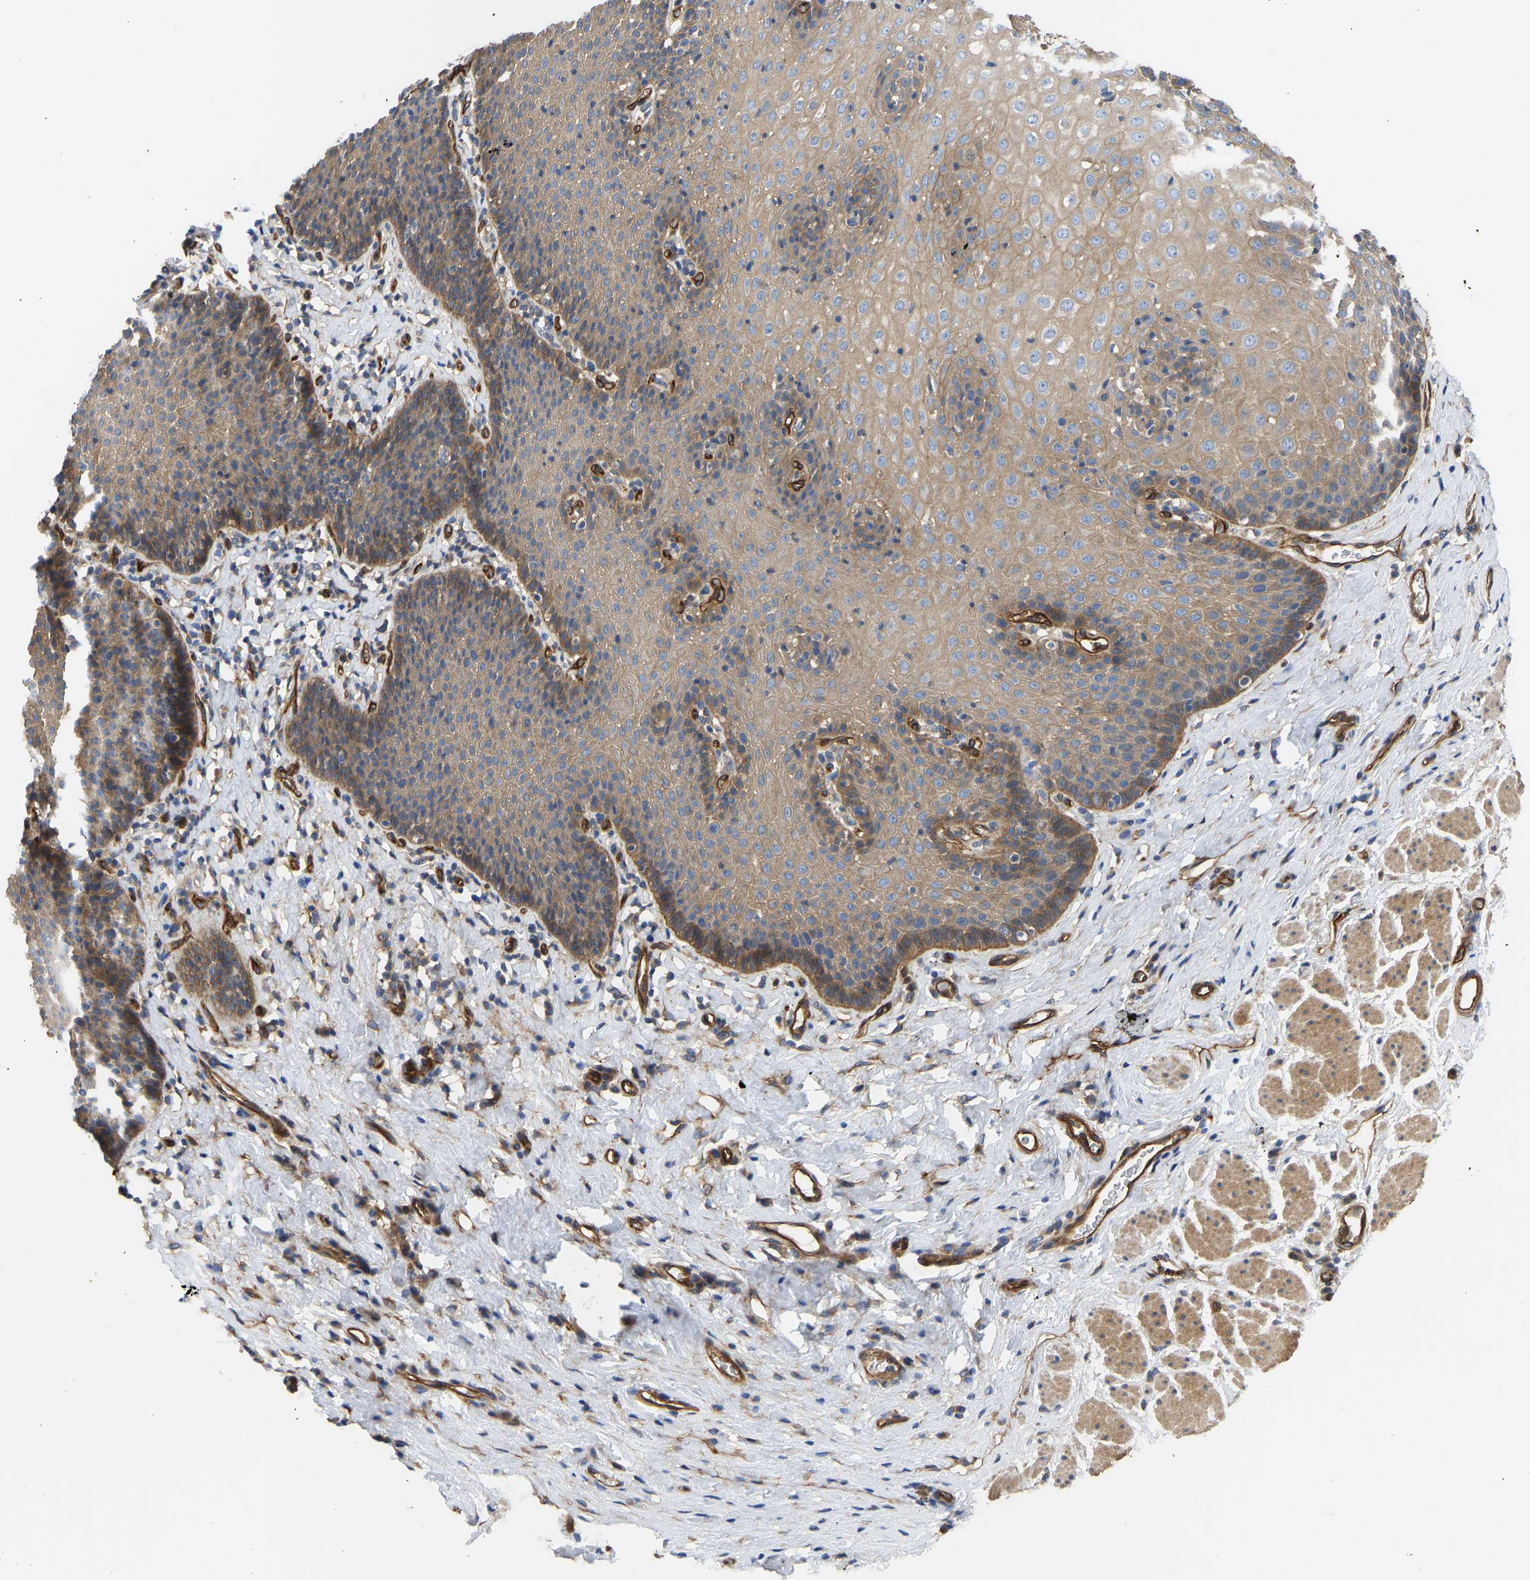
{"staining": {"intensity": "moderate", "quantity": ">75%", "location": "cytoplasmic/membranous"}, "tissue": "esophagus", "cell_type": "Squamous epithelial cells", "image_type": "normal", "snomed": [{"axis": "morphology", "description": "Normal tissue, NOS"}, {"axis": "topography", "description": "Esophagus"}], "caption": "Benign esophagus shows moderate cytoplasmic/membranous staining in approximately >75% of squamous epithelial cells.", "gene": "MYO1C", "patient": {"sex": "female", "age": 61}}